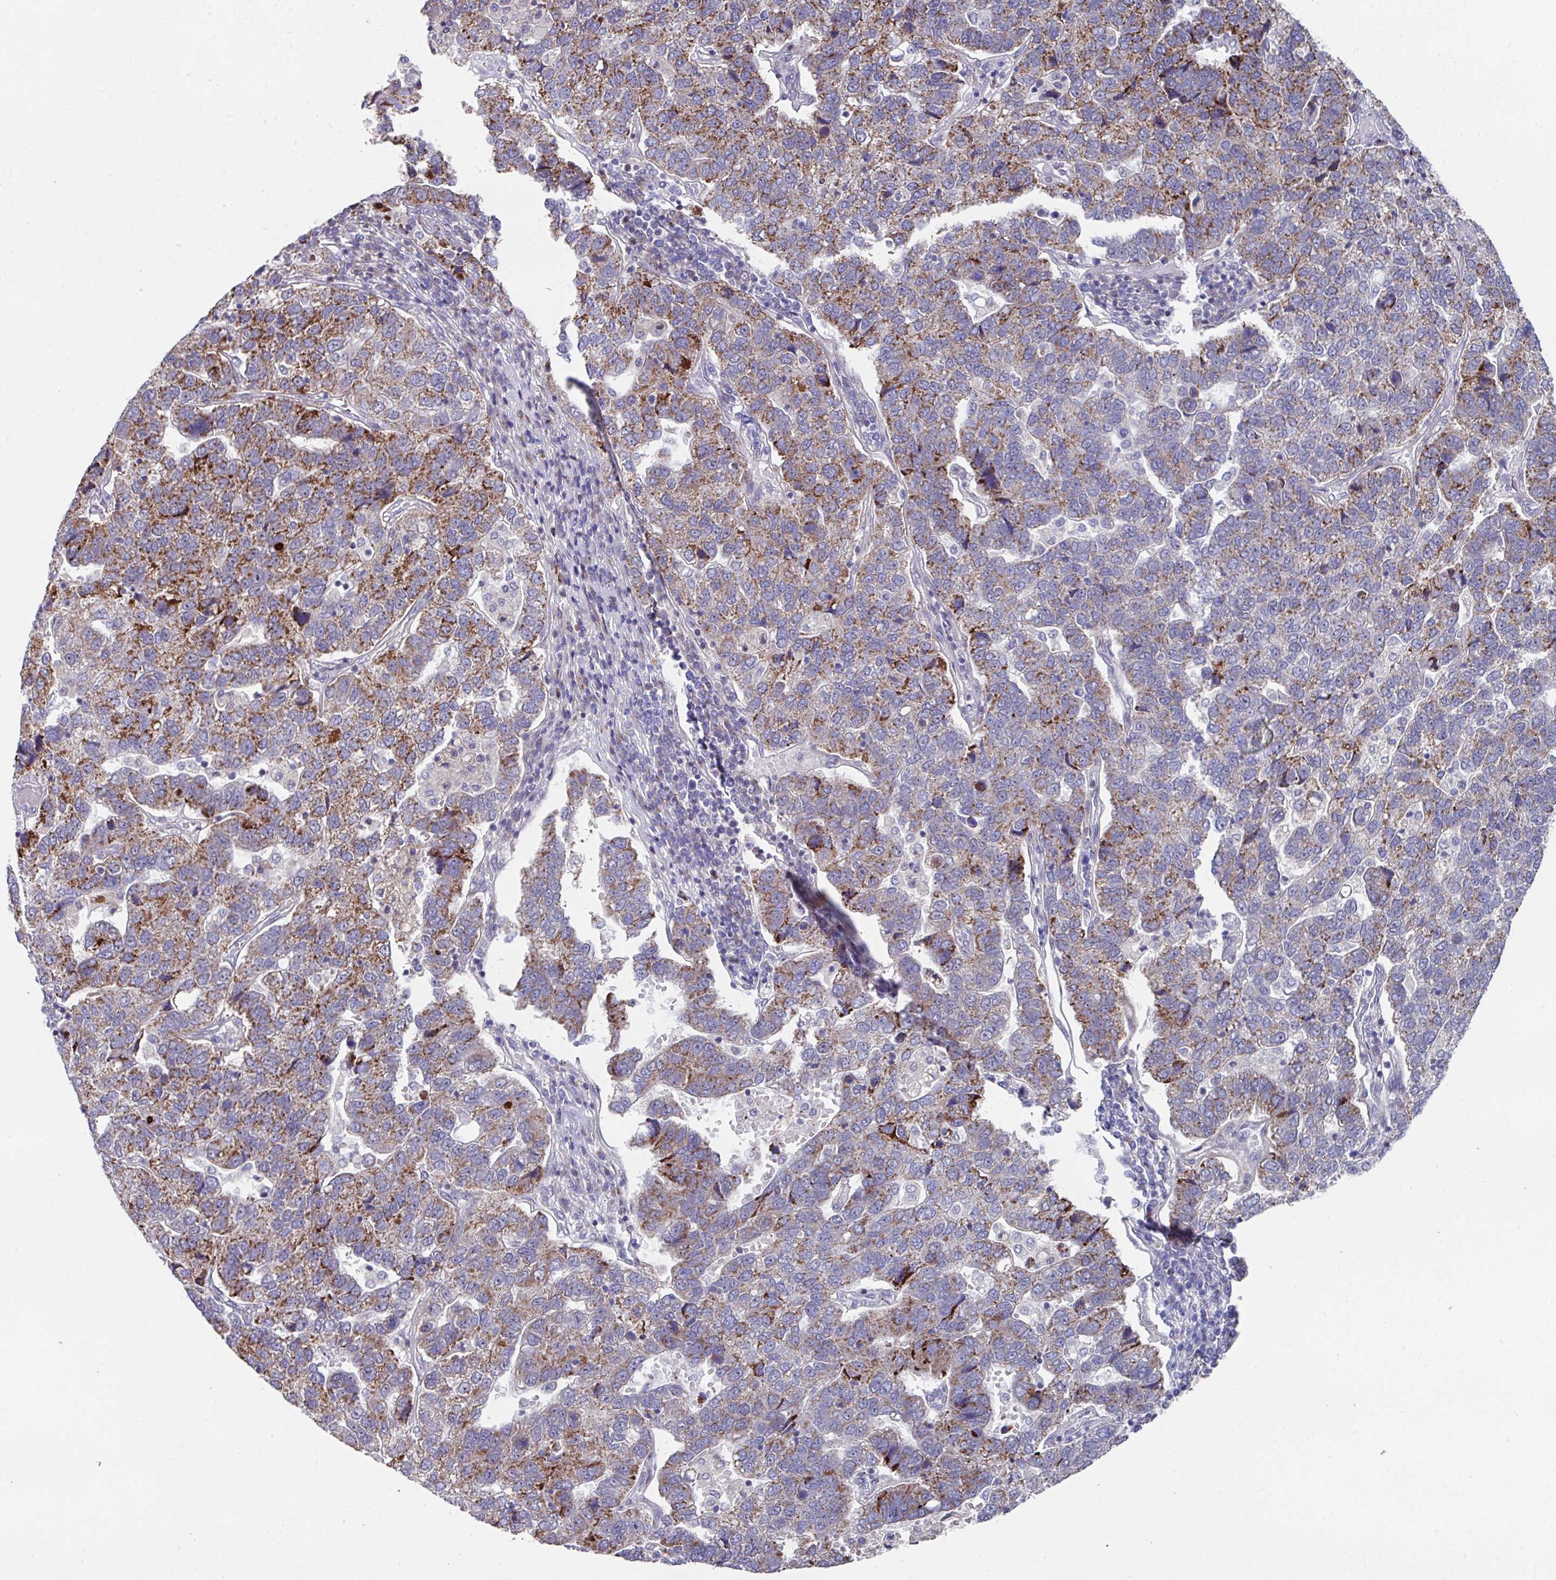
{"staining": {"intensity": "moderate", "quantity": "25%-75%", "location": "cytoplasmic/membranous"}, "tissue": "pancreatic cancer", "cell_type": "Tumor cells", "image_type": "cancer", "snomed": [{"axis": "morphology", "description": "Adenocarcinoma, NOS"}, {"axis": "topography", "description": "Pancreas"}], "caption": "Protein staining of pancreatic adenocarcinoma tissue shows moderate cytoplasmic/membranous expression in approximately 25%-75% of tumor cells.", "gene": "CBX7", "patient": {"sex": "female", "age": 61}}